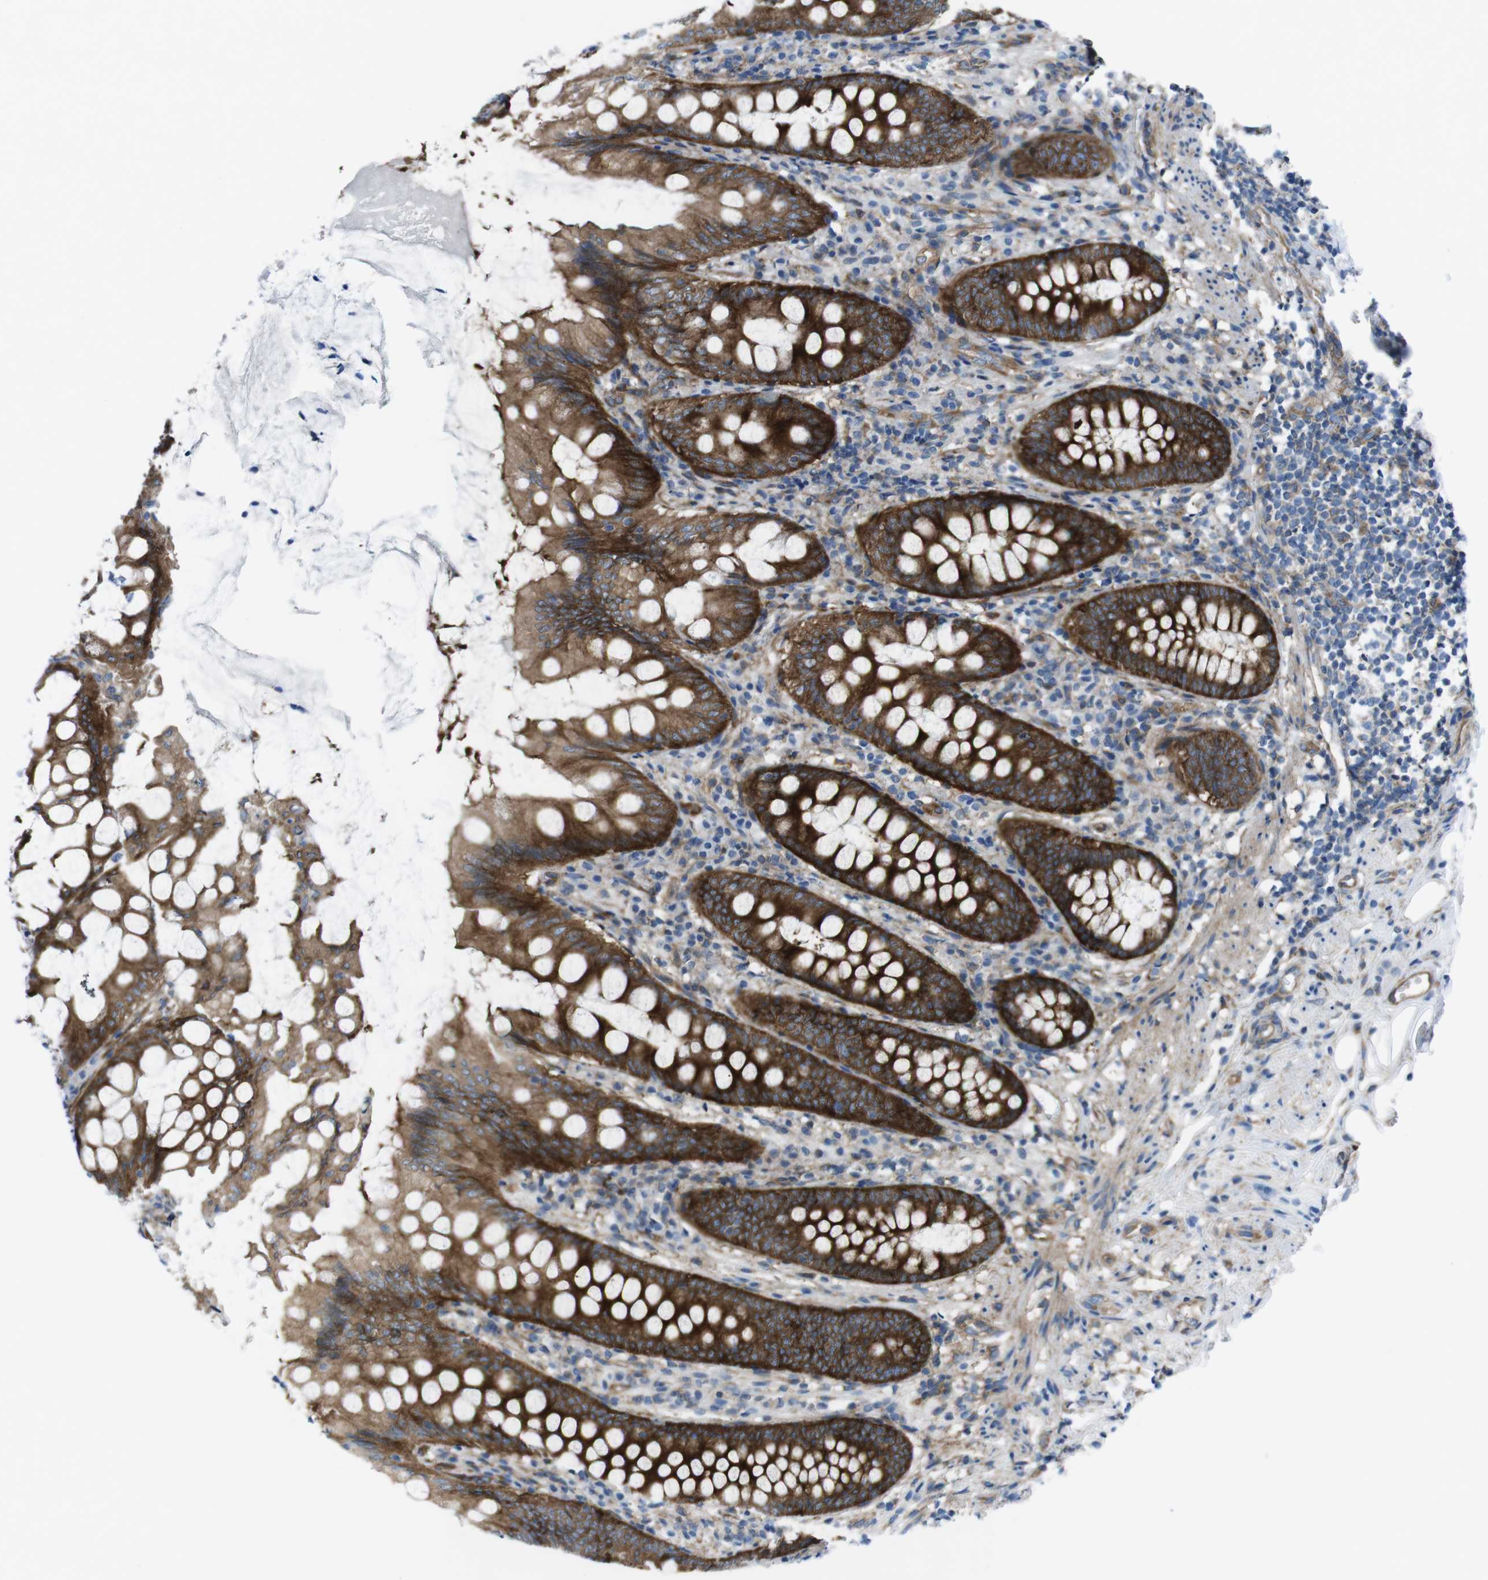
{"staining": {"intensity": "strong", "quantity": ">75%", "location": "cytoplasmic/membranous"}, "tissue": "appendix", "cell_type": "Glandular cells", "image_type": "normal", "snomed": [{"axis": "morphology", "description": "Normal tissue, NOS"}, {"axis": "topography", "description": "Appendix"}], "caption": "A photomicrograph of human appendix stained for a protein exhibits strong cytoplasmic/membranous brown staining in glandular cells.", "gene": "DIAPH2", "patient": {"sex": "female", "age": 77}}